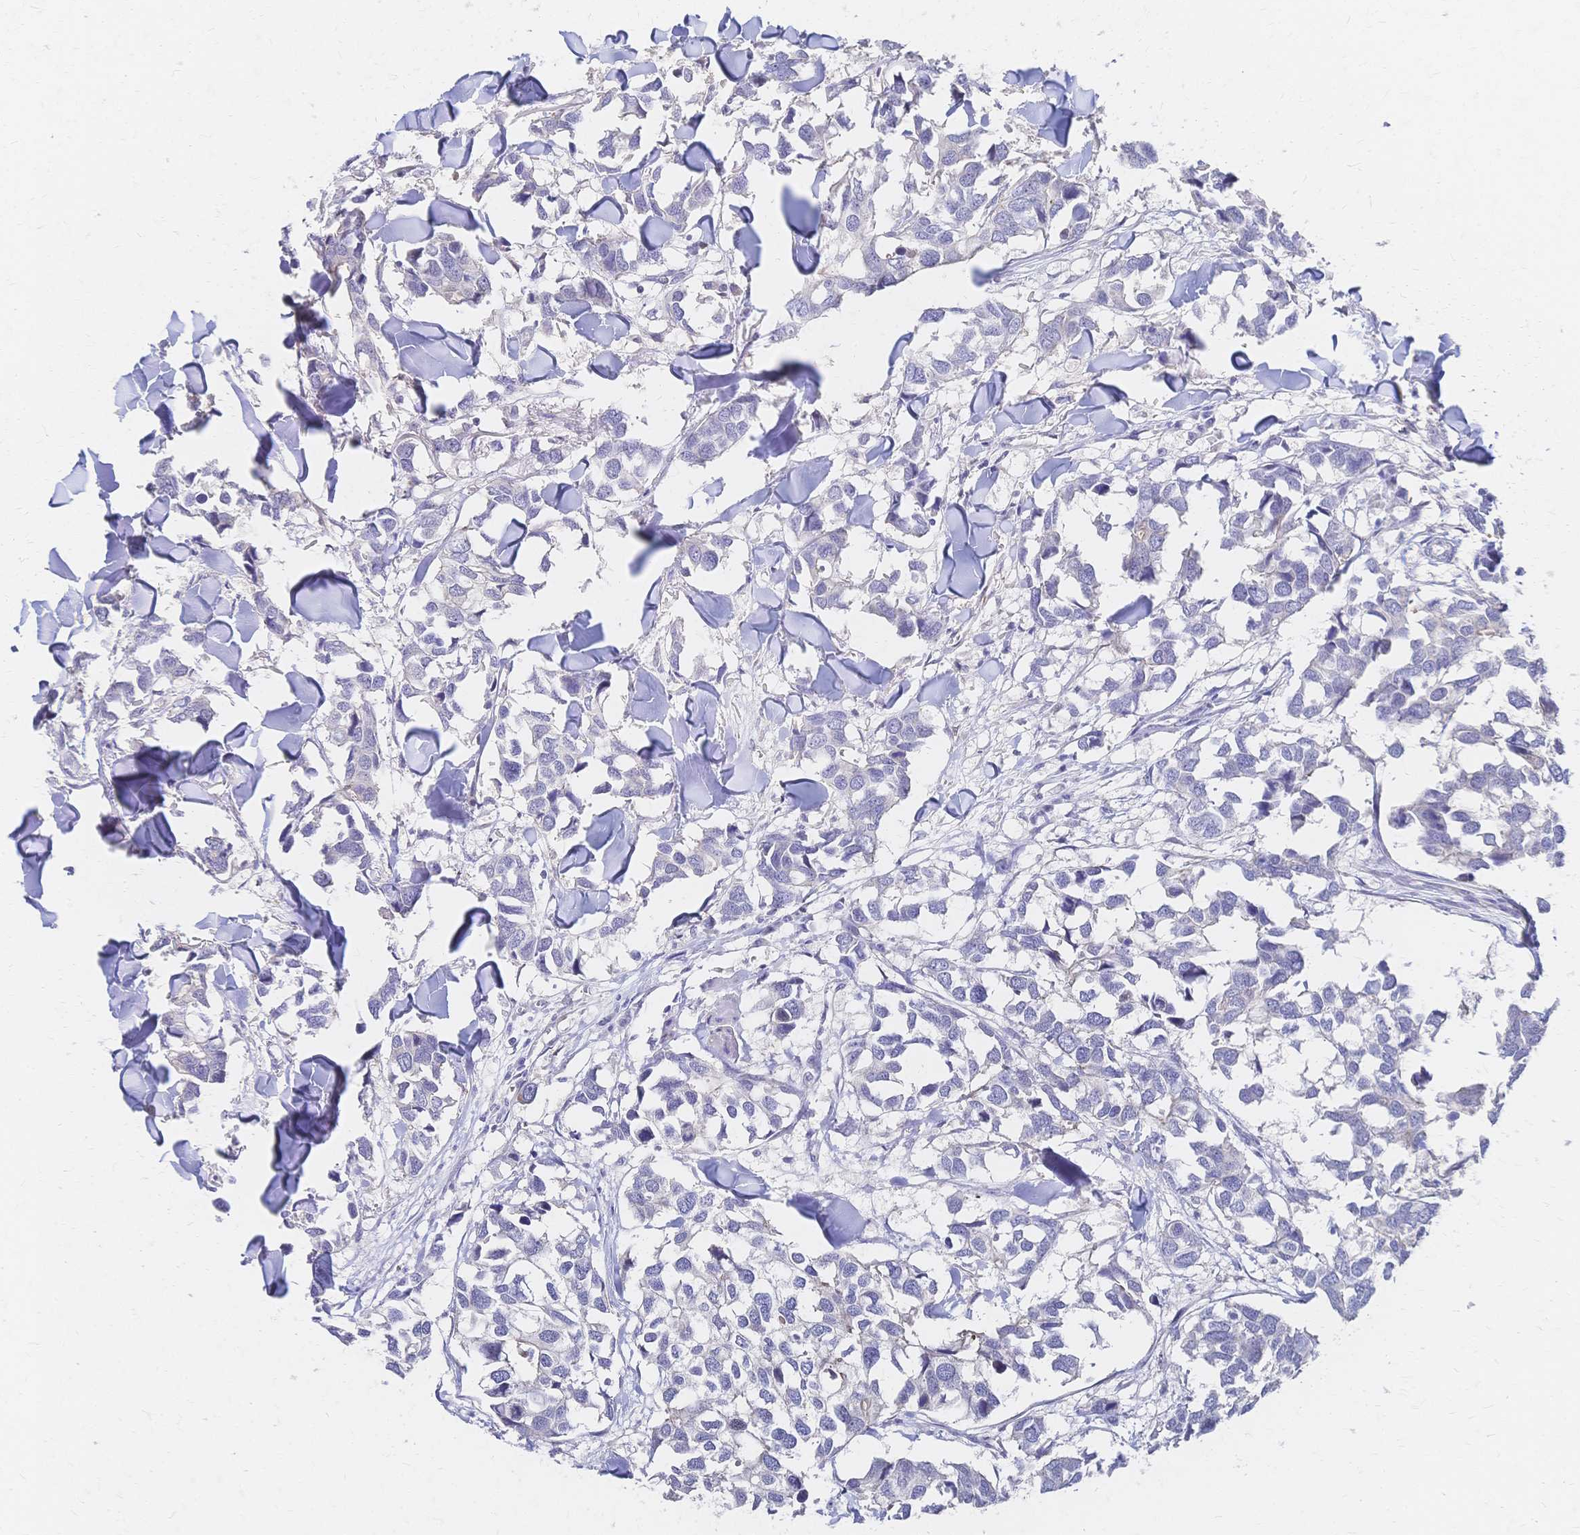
{"staining": {"intensity": "negative", "quantity": "none", "location": "none"}, "tissue": "breast cancer", "cell_type": "Tumor cells", "image_type": "cancer", "snomed": [{"axis": "morphology", "description": "Duct carcinoma"}, {"axis": "topography", "description": "Breast"}], "caption": "IHC of breast cancer (intraductal carcinoma) demonstrates no expression in tumor cells.", "gene": "SLC5A1", "patient": {"sex": "female", "age": 83}}